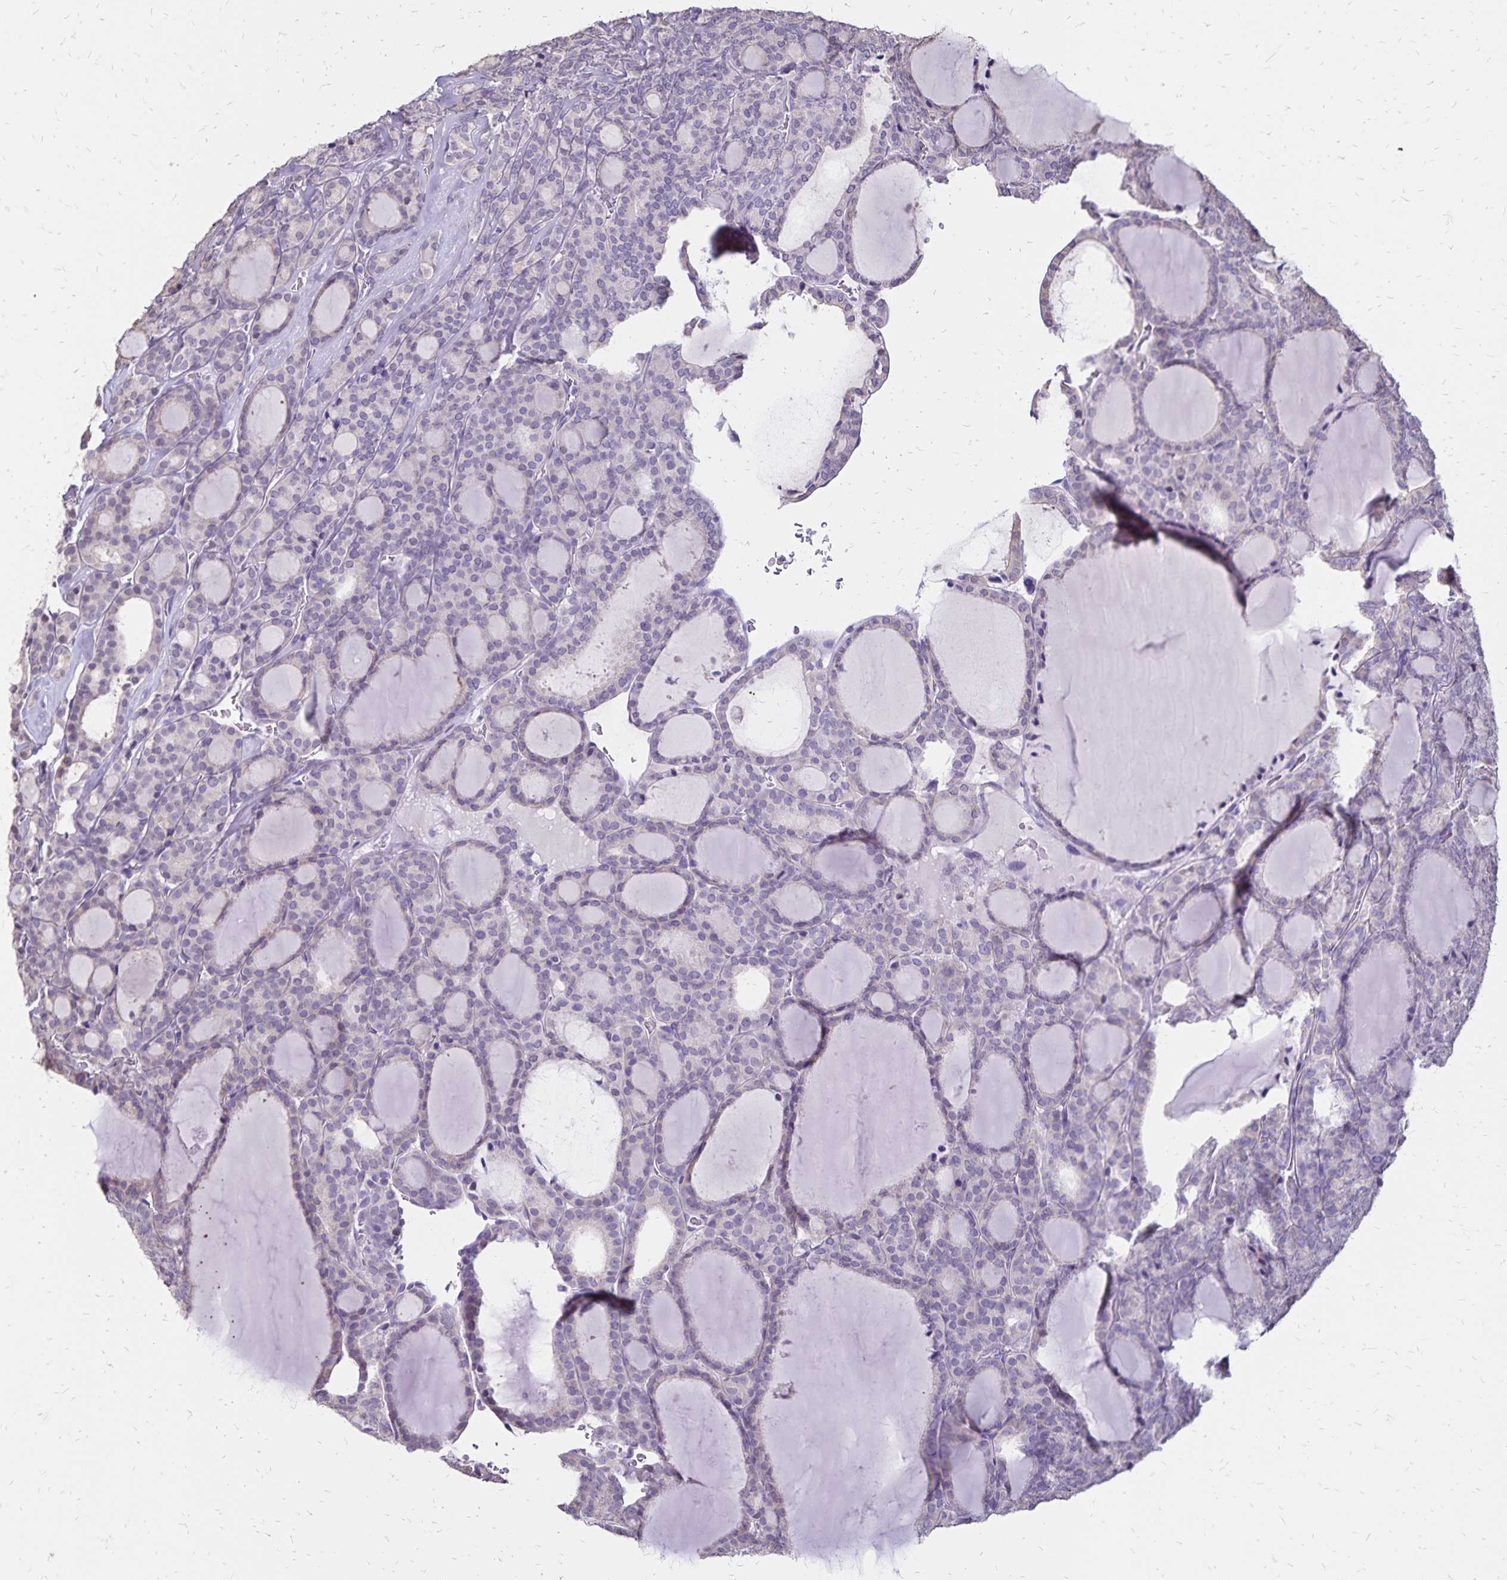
{"staining": {"intensity": "negative", "quantity": "none", "location": "none"}, "tissue": "thyroid cancer", "cell_type": "Tumor cells", "image_type": "cancer", "snomed": [{"axis": "morphology", "description": "Follicular adenoma carcinoma, NOS"}, {"axis": "topography", "description": "Thyroid gland"}], "caption": "High magnification brightfield microscopy of thyroid cancer (follicular adenoma carcinoma) stained with DAB (3,3'-diaminobenzidine) (brown) and counterstained with hematoxylin (blue): tumor cells show no significant positivity.", "gene": "SH3GL3", "patient": {"sex": "male", "age": 74}}